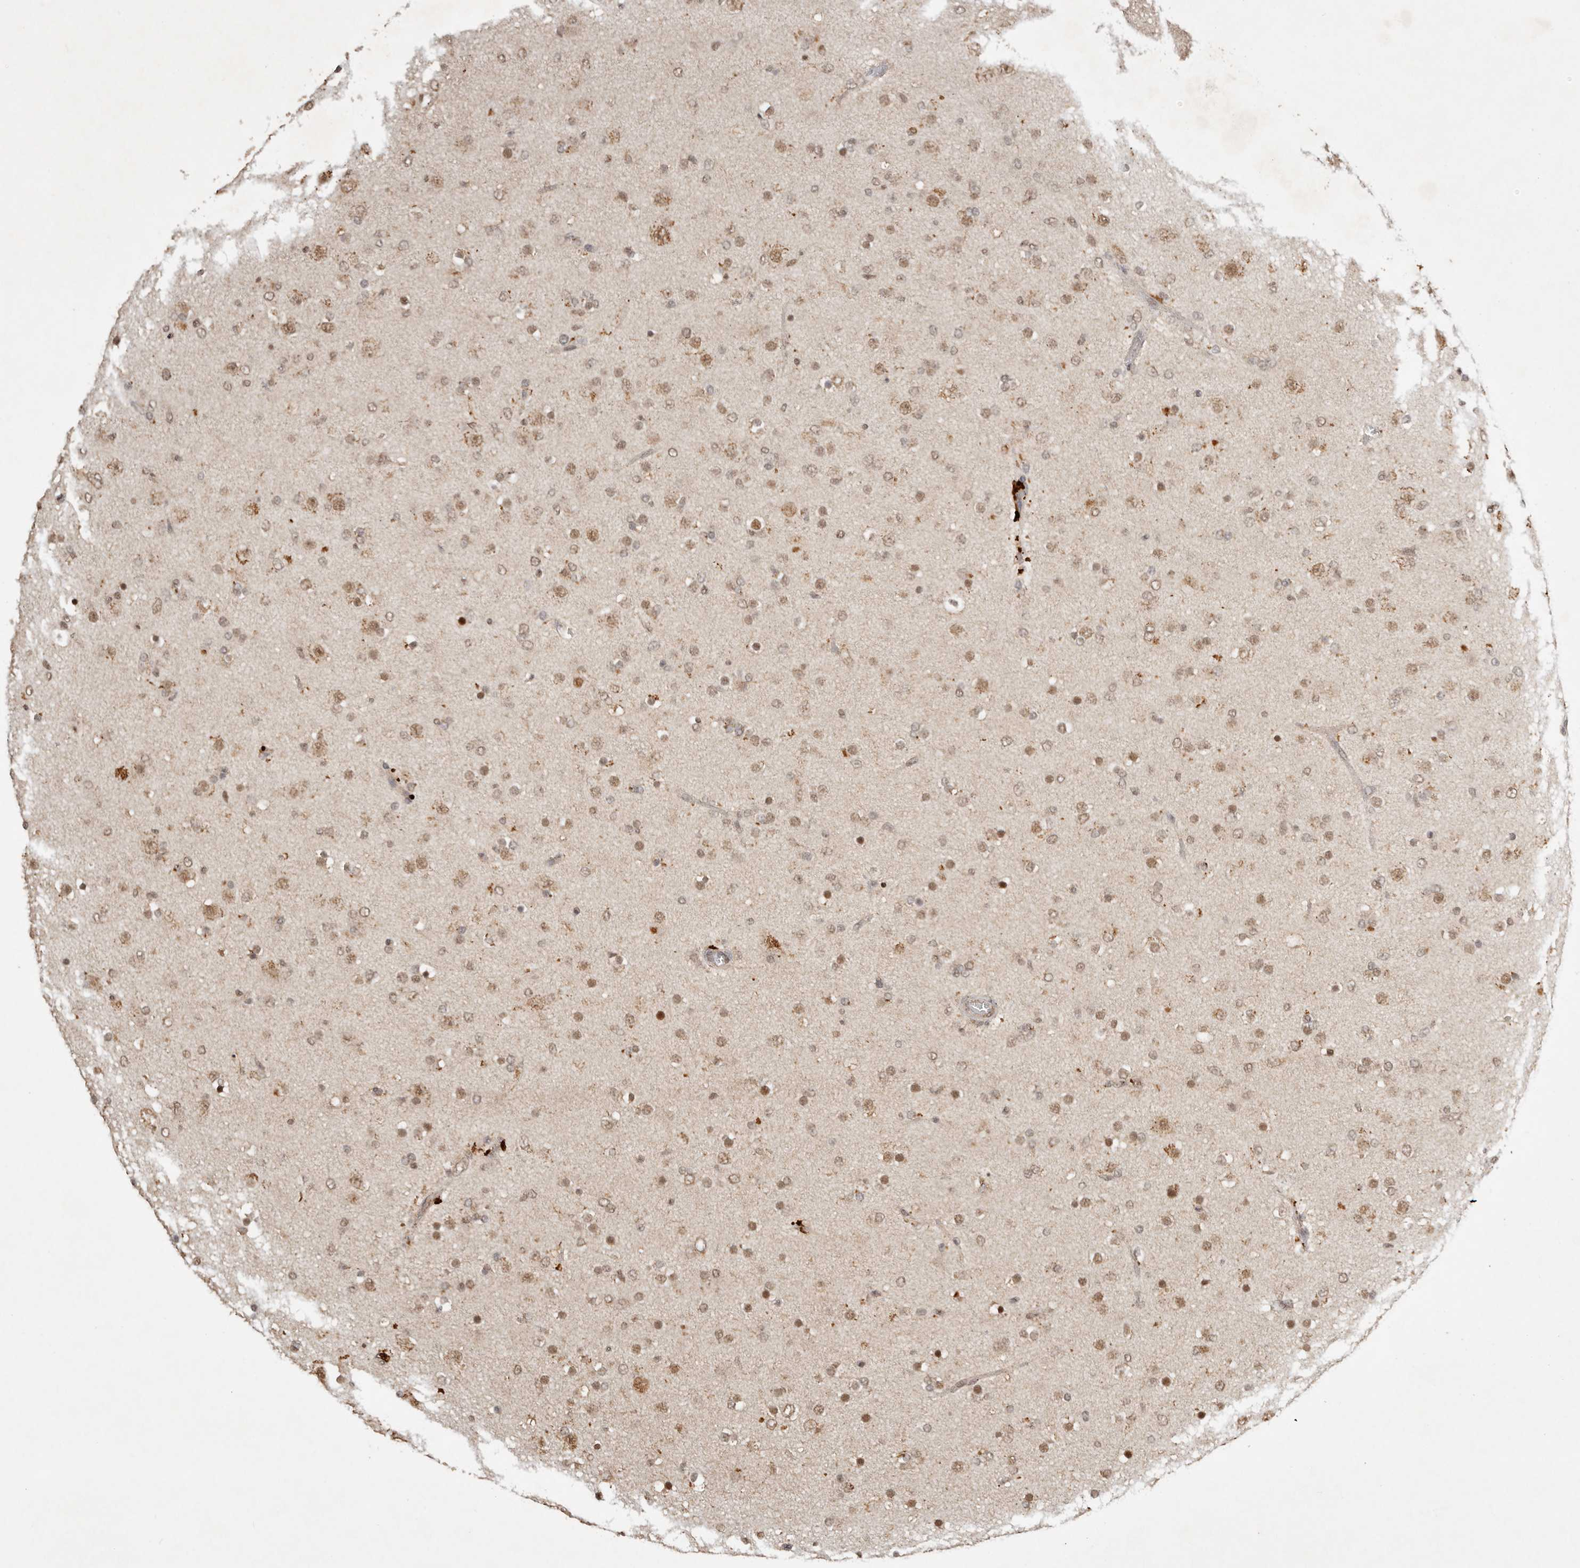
{"staining": {"intensity": "weak", "quantity": "25%-75%", "location": "cytoplasmic/membranous,nuclear"}, "tissue": "glioma", "cell_type": "Tumor cells", "image_type": "cancer", "snomed": [{"axis": "morphology", "description": "Glioma, malignant, Low grade"}, {"axis": "topography", "description": "Brain"}], "caption": "DAB immunohistochemical staining of human glioma shows weak cytoplasmic/membranous and nuclear protein positivity in about 25%-75% of tumor cells.", "gene": "SEC14L1", "patient": {"sex": "male", "age": 65}}